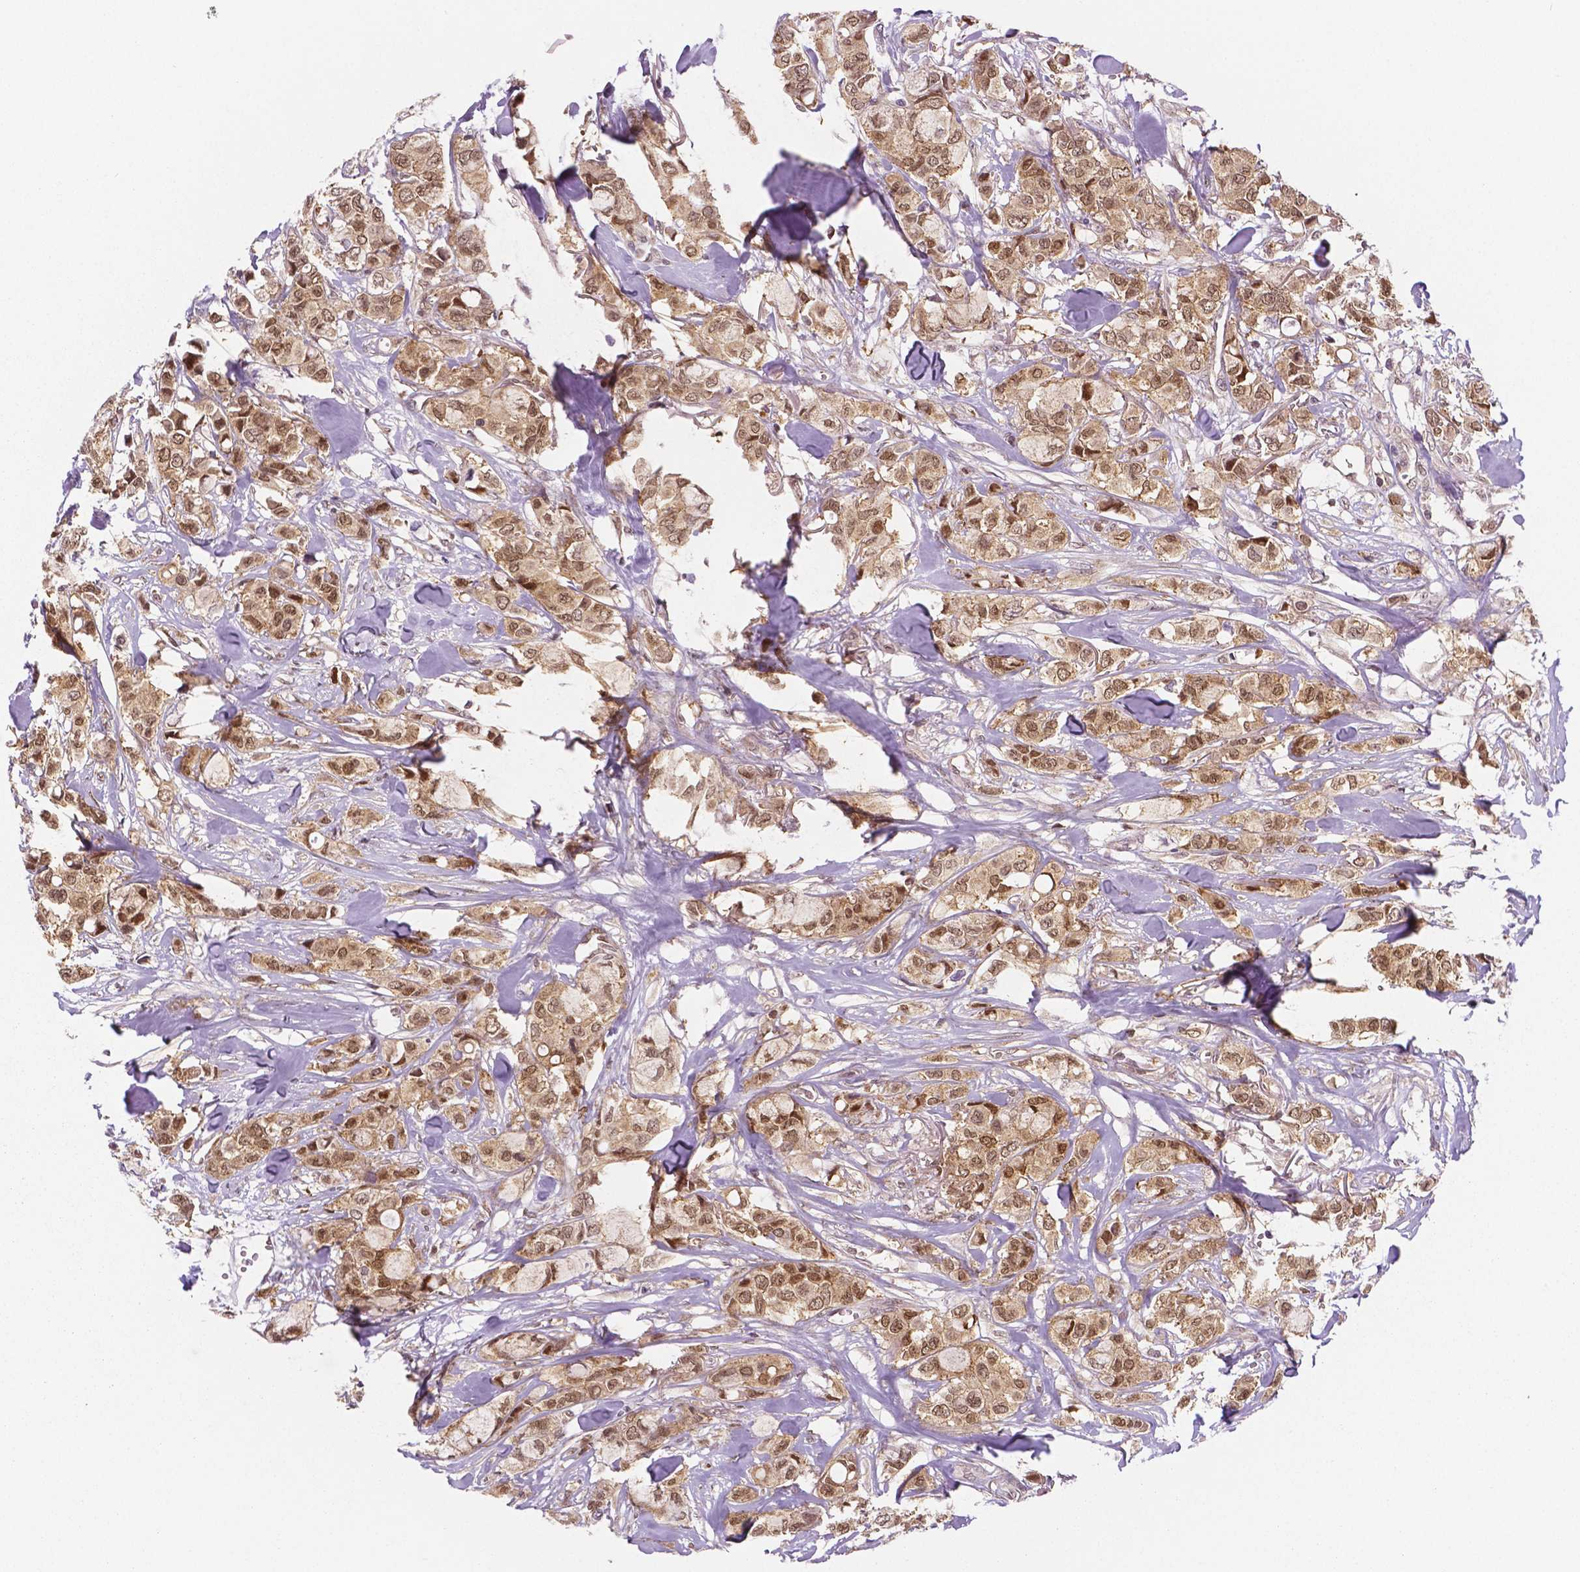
{"staining": {"intensity": "moderate", "quantity": ">75%", "location": "cytoplasmic/membranous,nuclear"}, "tissue": "breast cancer", "cell_type": "Tumor cells", "image_type": "cancer", "snomed": [{"axis": "morphology", "description": "Duct carcinoma"}, {"axis": "topography", "description": "Breast"}], "caption": "Immunohistochemistry (IHC) staining of breast cancer (invasive ductal carcinoma), which exhibits medium levels of moderate cytoplasmic/membranous and nuclear staining in about >75% of tumor cells indicating moderate cytoplasmic/membranous and nuclear protein expression. The staining was performed using DAB (3,3'-diaminobenzidine) (brown) for protein detection and nuclei were counterstained in hematoxylin (blue).", "gene": "STAT3", "patient": {"sex": "female", "age": 85}}